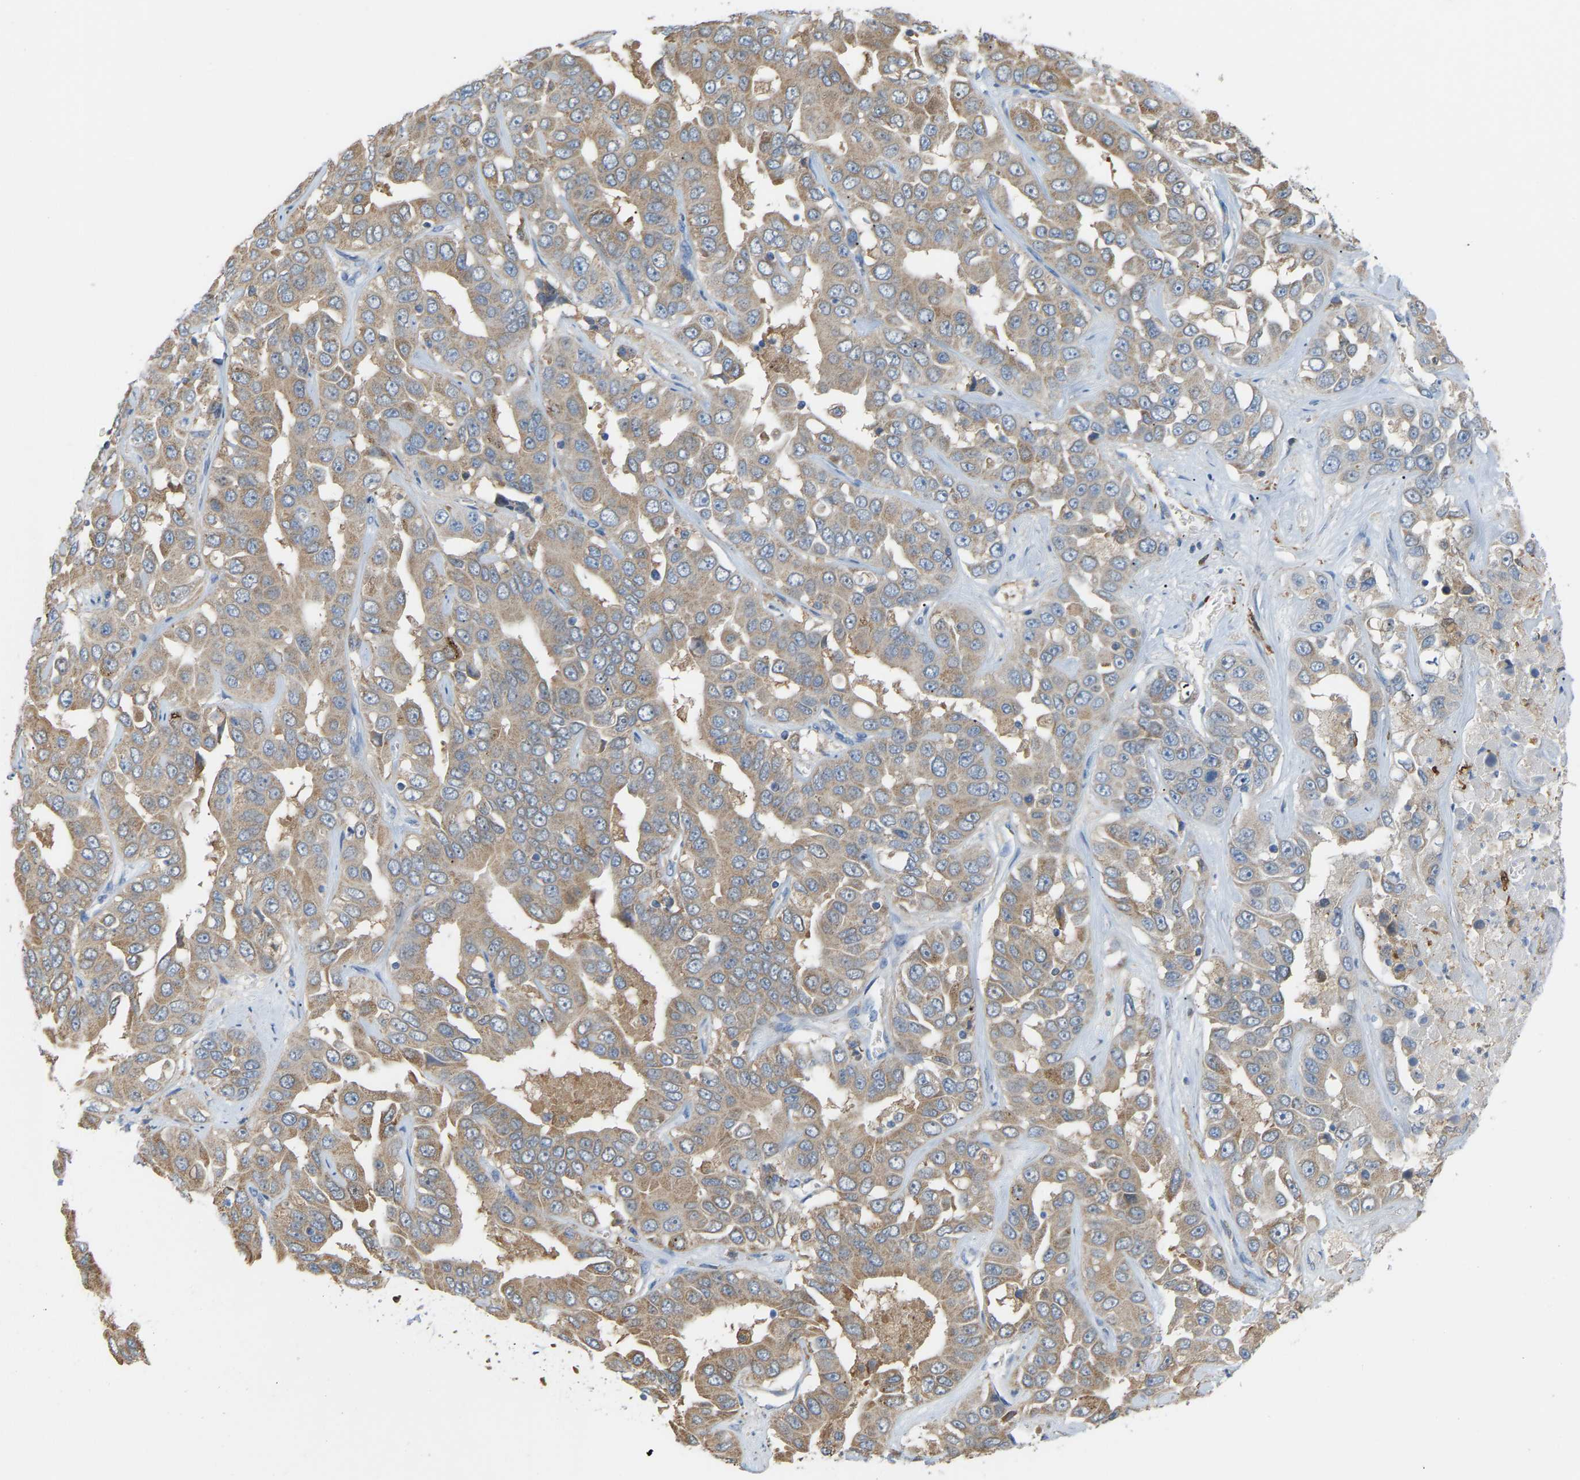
{"staining": {"intensity": "weak", "quantity": "25%-75%", "location": "cytoplasmic/membranous"}, "tissue": "liver cancer", "cell_type": "Tumor cells", "image_type": "cancer", "snomed": [{"axis": "morphology", "description": "Cholangiocarcinoma"}, {"axis": "topography", "description": "Liver"}], "caption": "Weak cytoplasmic/membranous protein positivity is seen in approximately 25%-75% of tumor cells in liver cancer (cholangiocarcinoma). The staining is performed using DAB (3,3'-diaminobenzidine) brown chromogen to label protein expression. The nuclei are counter-stained blue using hematoxylin.", "gene": "CROT", "patient": {"sex": "female", "age": 52}}